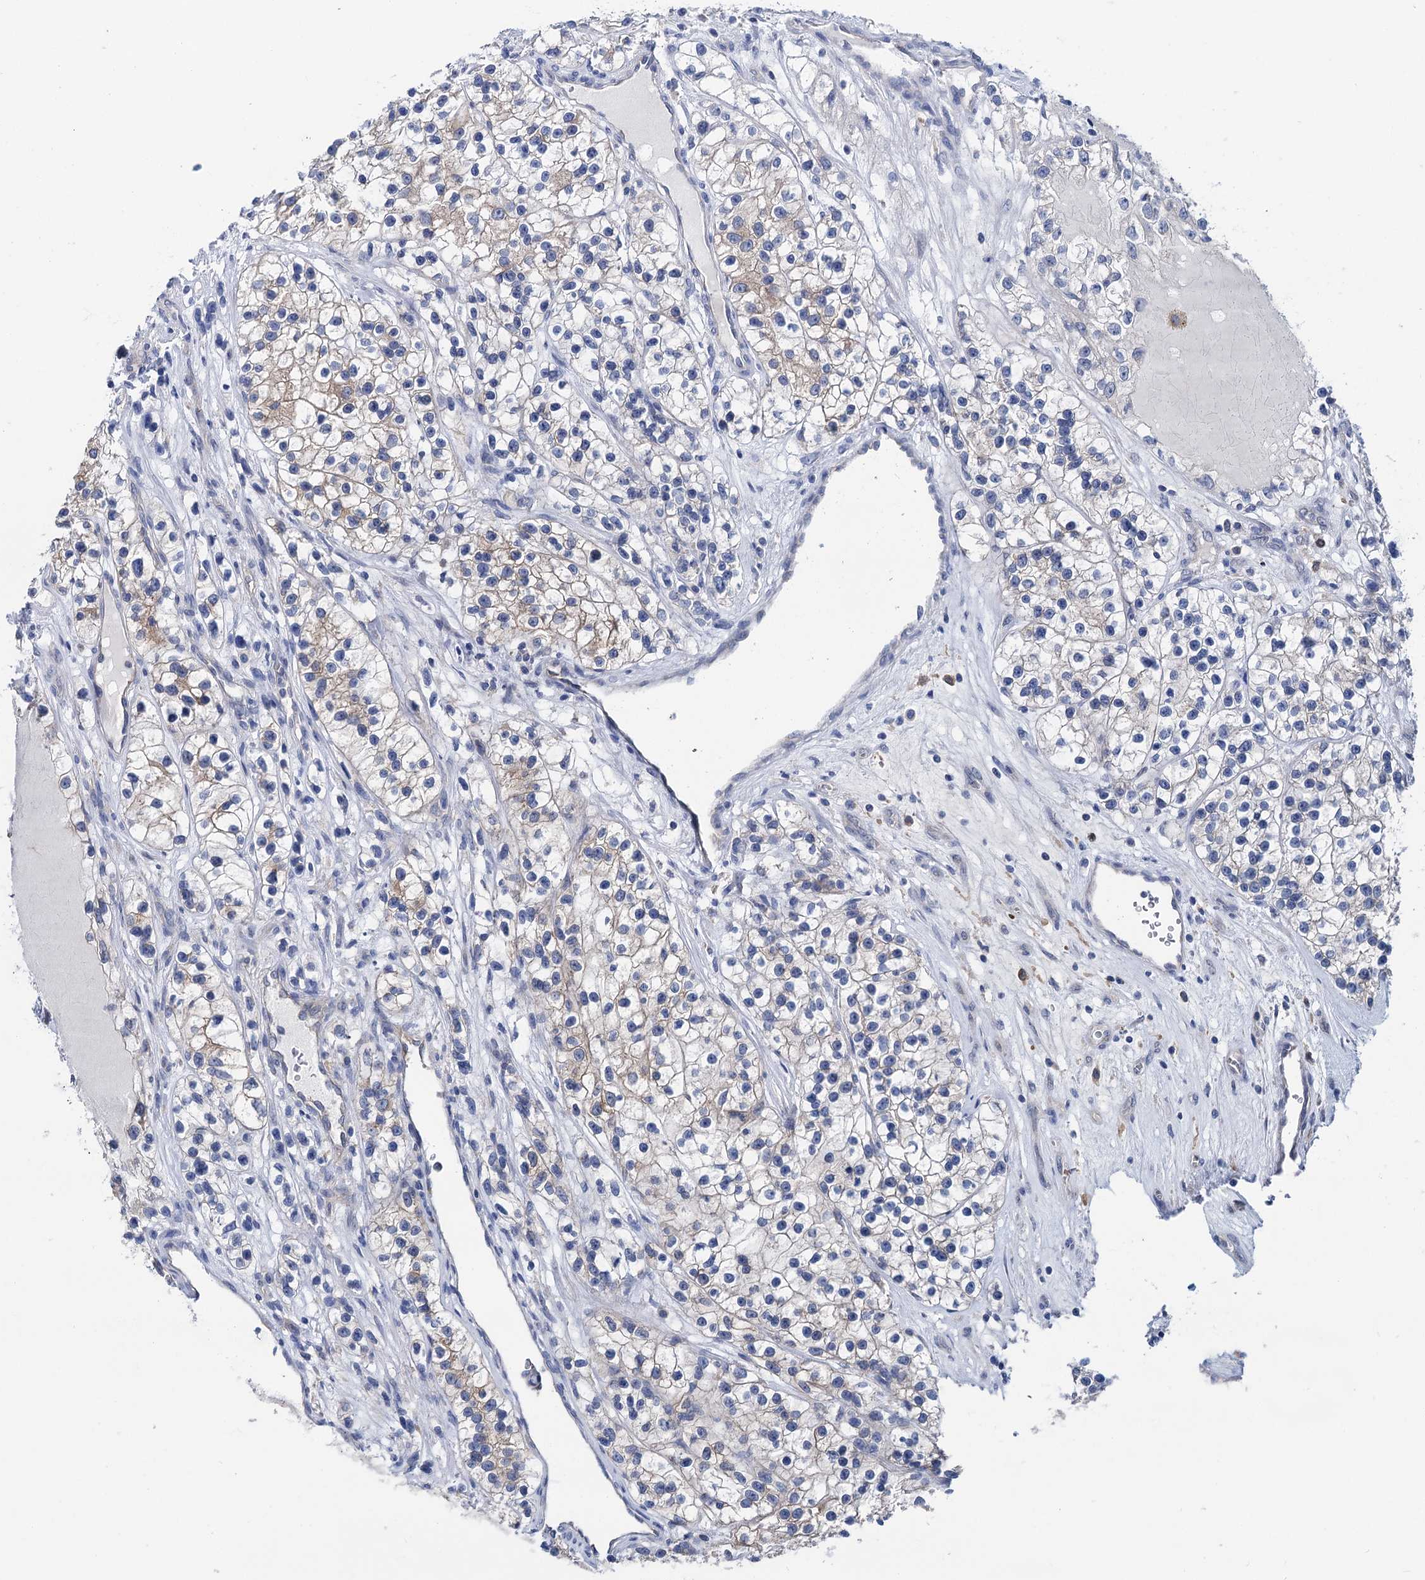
{"staining": {"intensity": "moderate", "quantity": "<25%", "location": "cytoplasmic/membranous"}, "tissue": "renal cancer", "cell_type": "Tumor cells", "image_type": "cancer", "snomed": [{"axis": "morphology", "description": "Adenocarcinoma, NOS"}, {"axis": "topography", "description": "Kidney"}], "caption": "A high-resolution histopathology image shows immunohistochemistry staining of renal cancer, which shows moderate cytoplasmic/membranous positivity in approximately <25% of tumor cells.", "gene": "ZNRD2", "patient": {"sex": "female", "age": 57}}